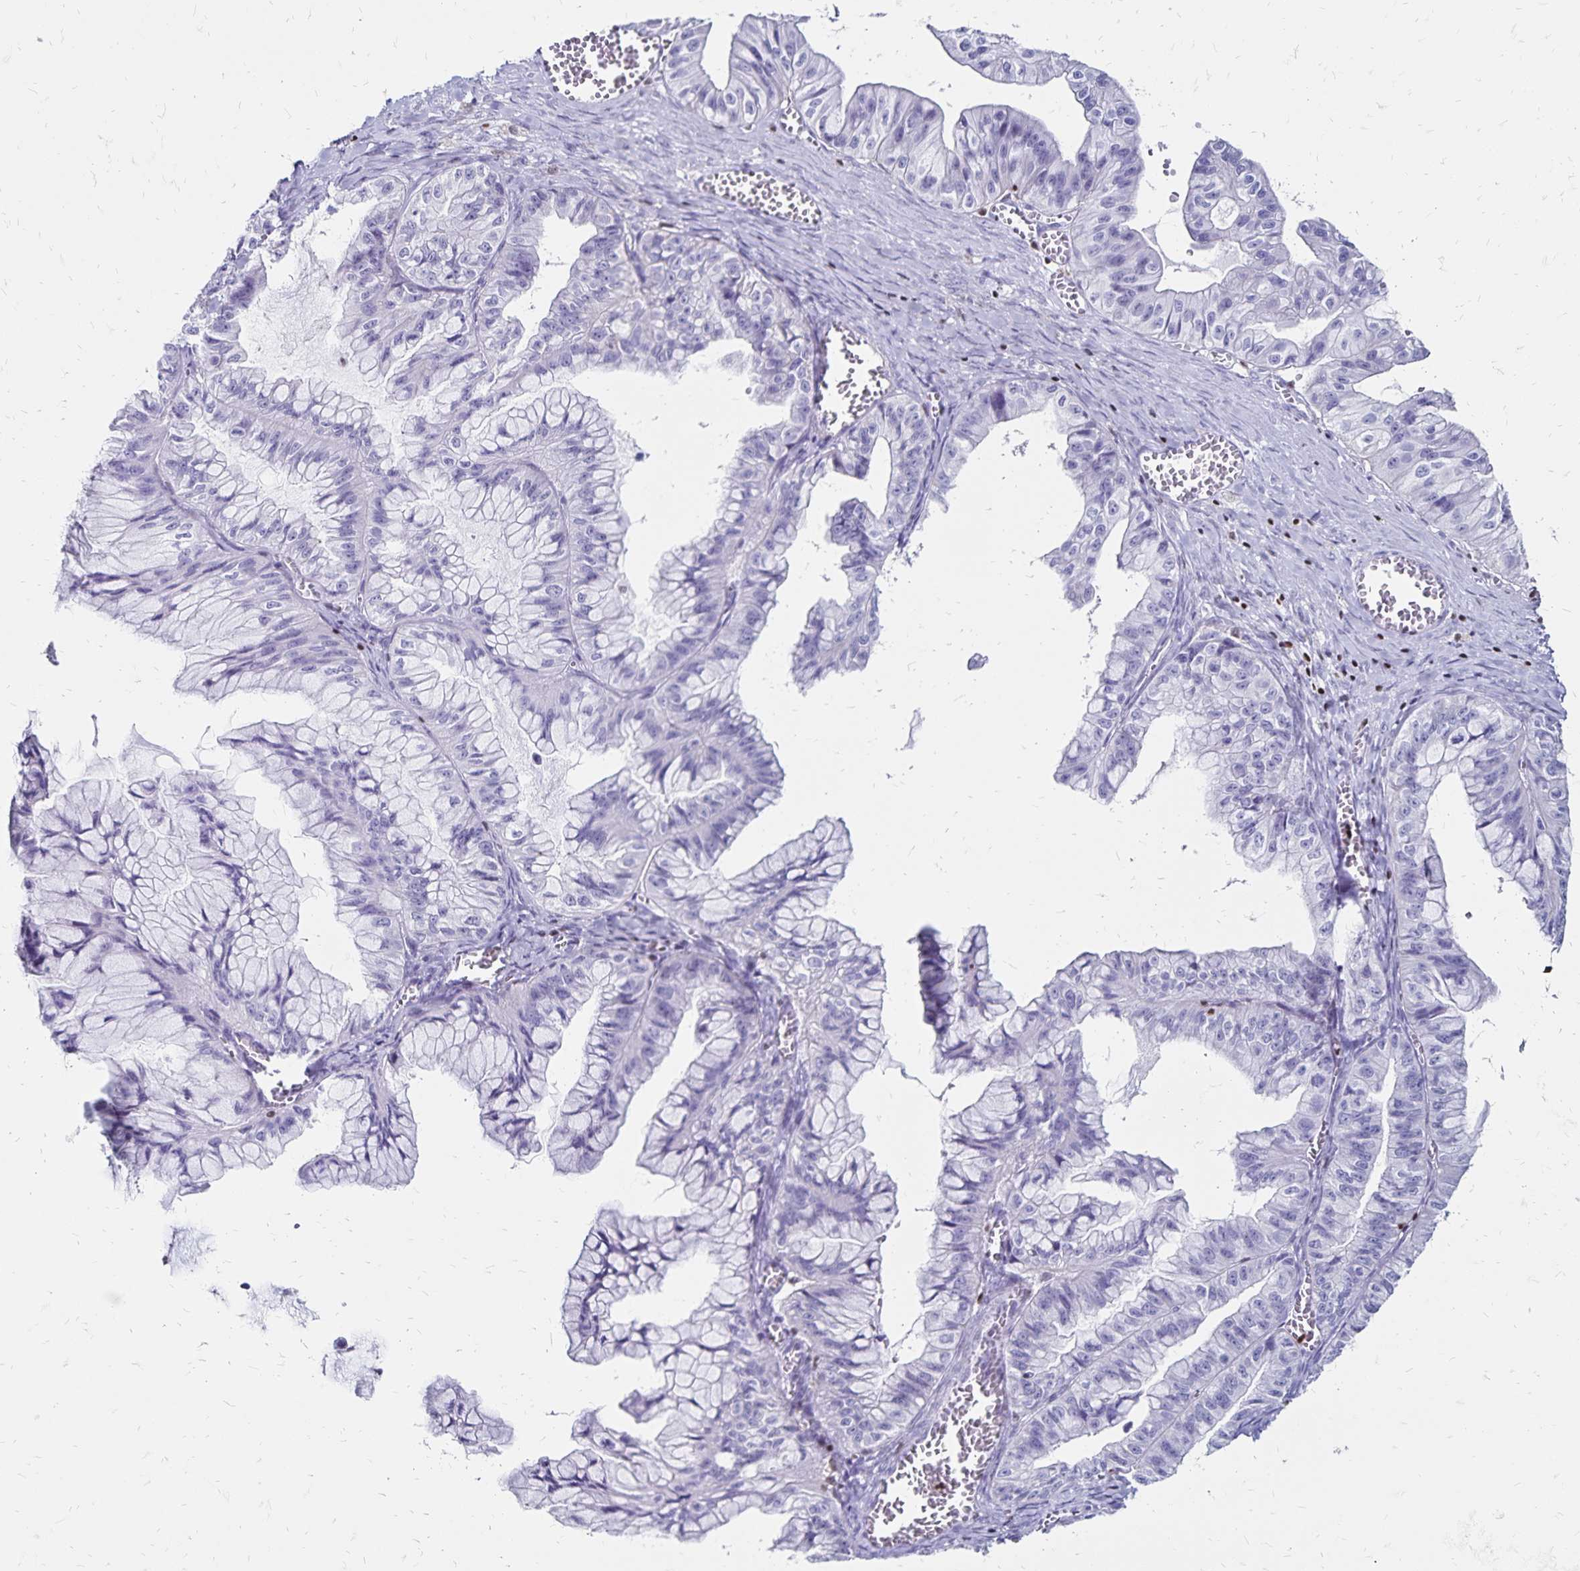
{"staining": {"intensity": "negative", "quantity": "none", "location": "none"}, "tissue": "ovarian cancer", "cell_type": "Tumor cells", "image_type": "cancer", "snomed": [{"axis": "morphology", "description": "Cystadenocarcinoma, mucinous, NOS"}, {"axis": "topography", "description": "Ovary"}], "caption": "Tumor cells are negative for brown protein staining in ovarian mucinous cystadenocarcinoma.", "gene": "IKZF1", "patient": {"sex": "female", "age": 72}}